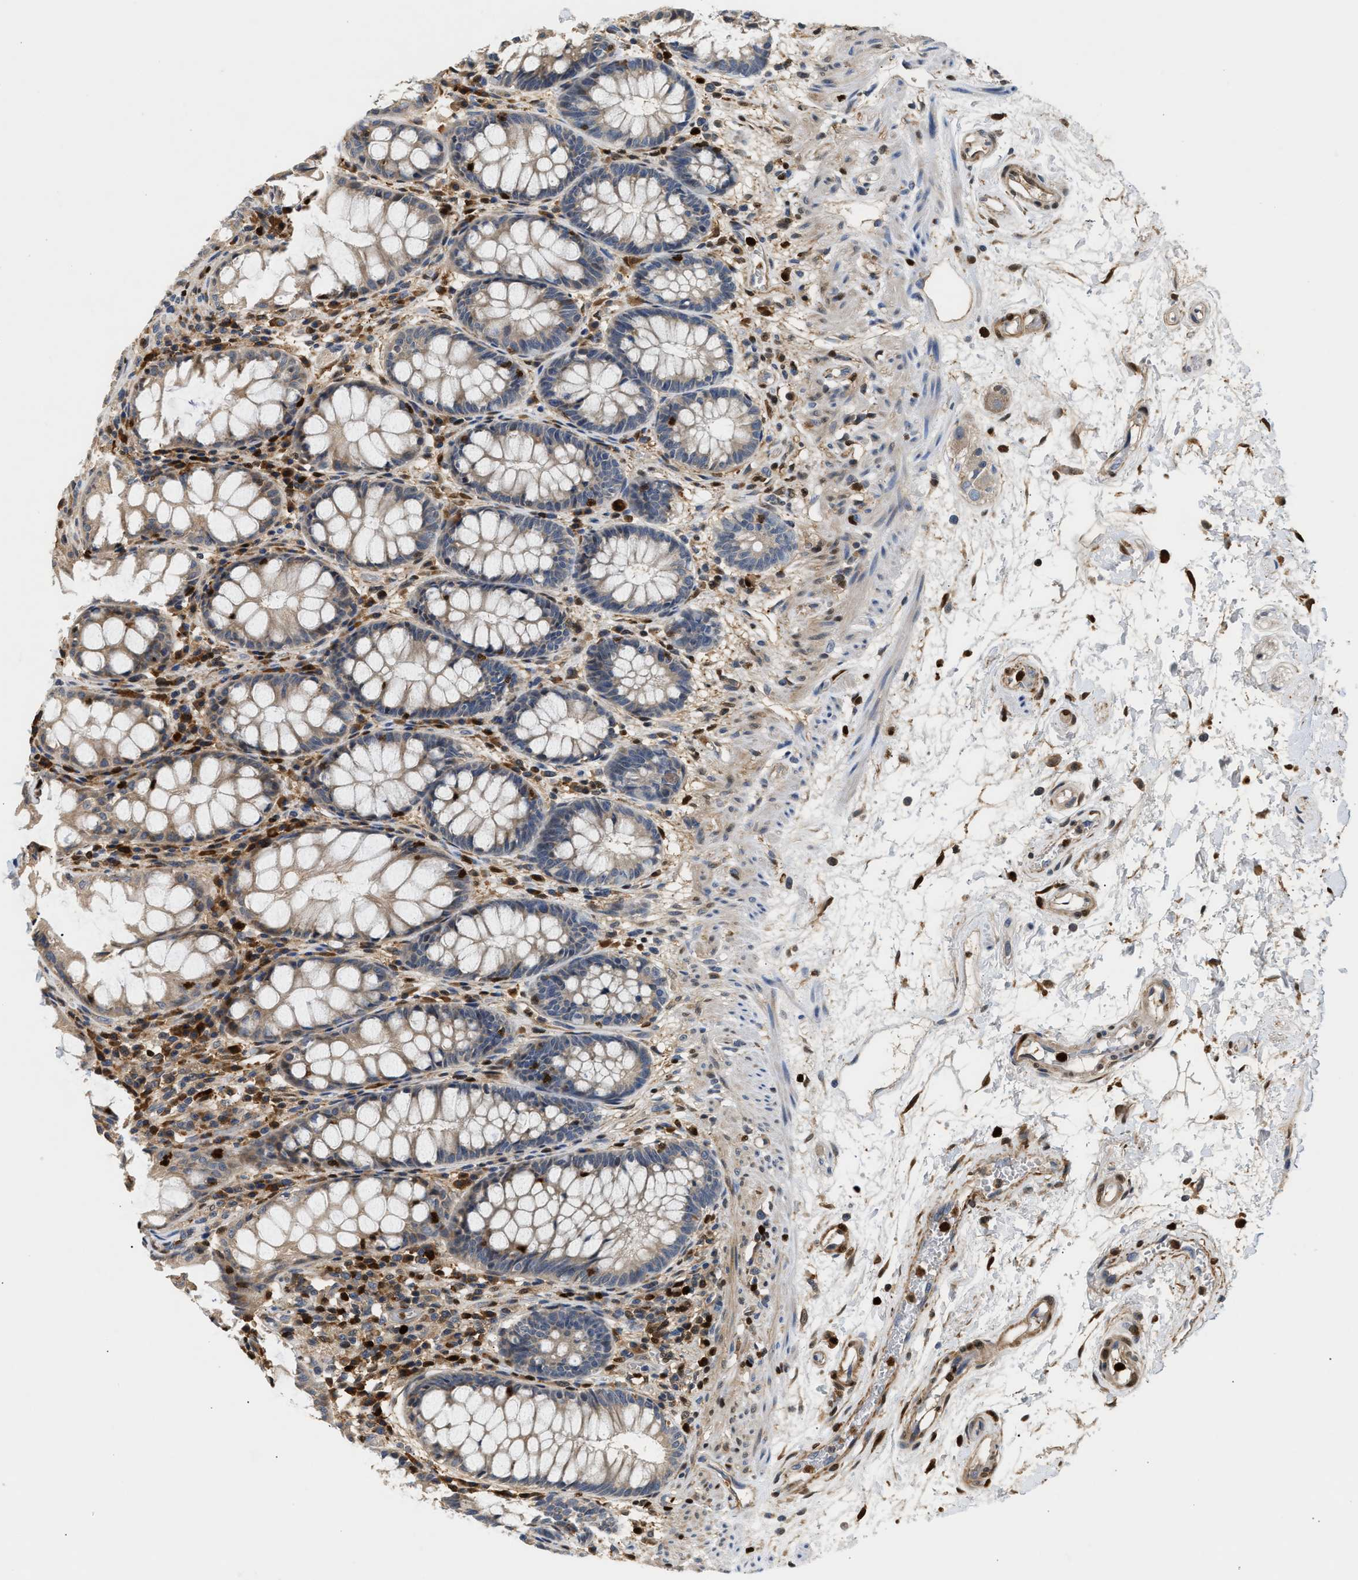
{"staining": {"intensity": "weak", "quantity": ">75%", "location": "cytoplasmic/membranous"}, "tissue": "rectum", "cell_type": "Glandular cells", "image_type": "normal", "snomed": [{"axis": "morphology", "description": "Normal tissue, NOS"}, {"axis": "topography", "description": "Rectum"}], "caption": "The micrograph displays staining of benign rectum, revealing weak cytoplasmic/membranous protein expression (brown color) within glandular cells.", "gene": "SLIT2", "patient": {"sex": "male", "age": 64}}